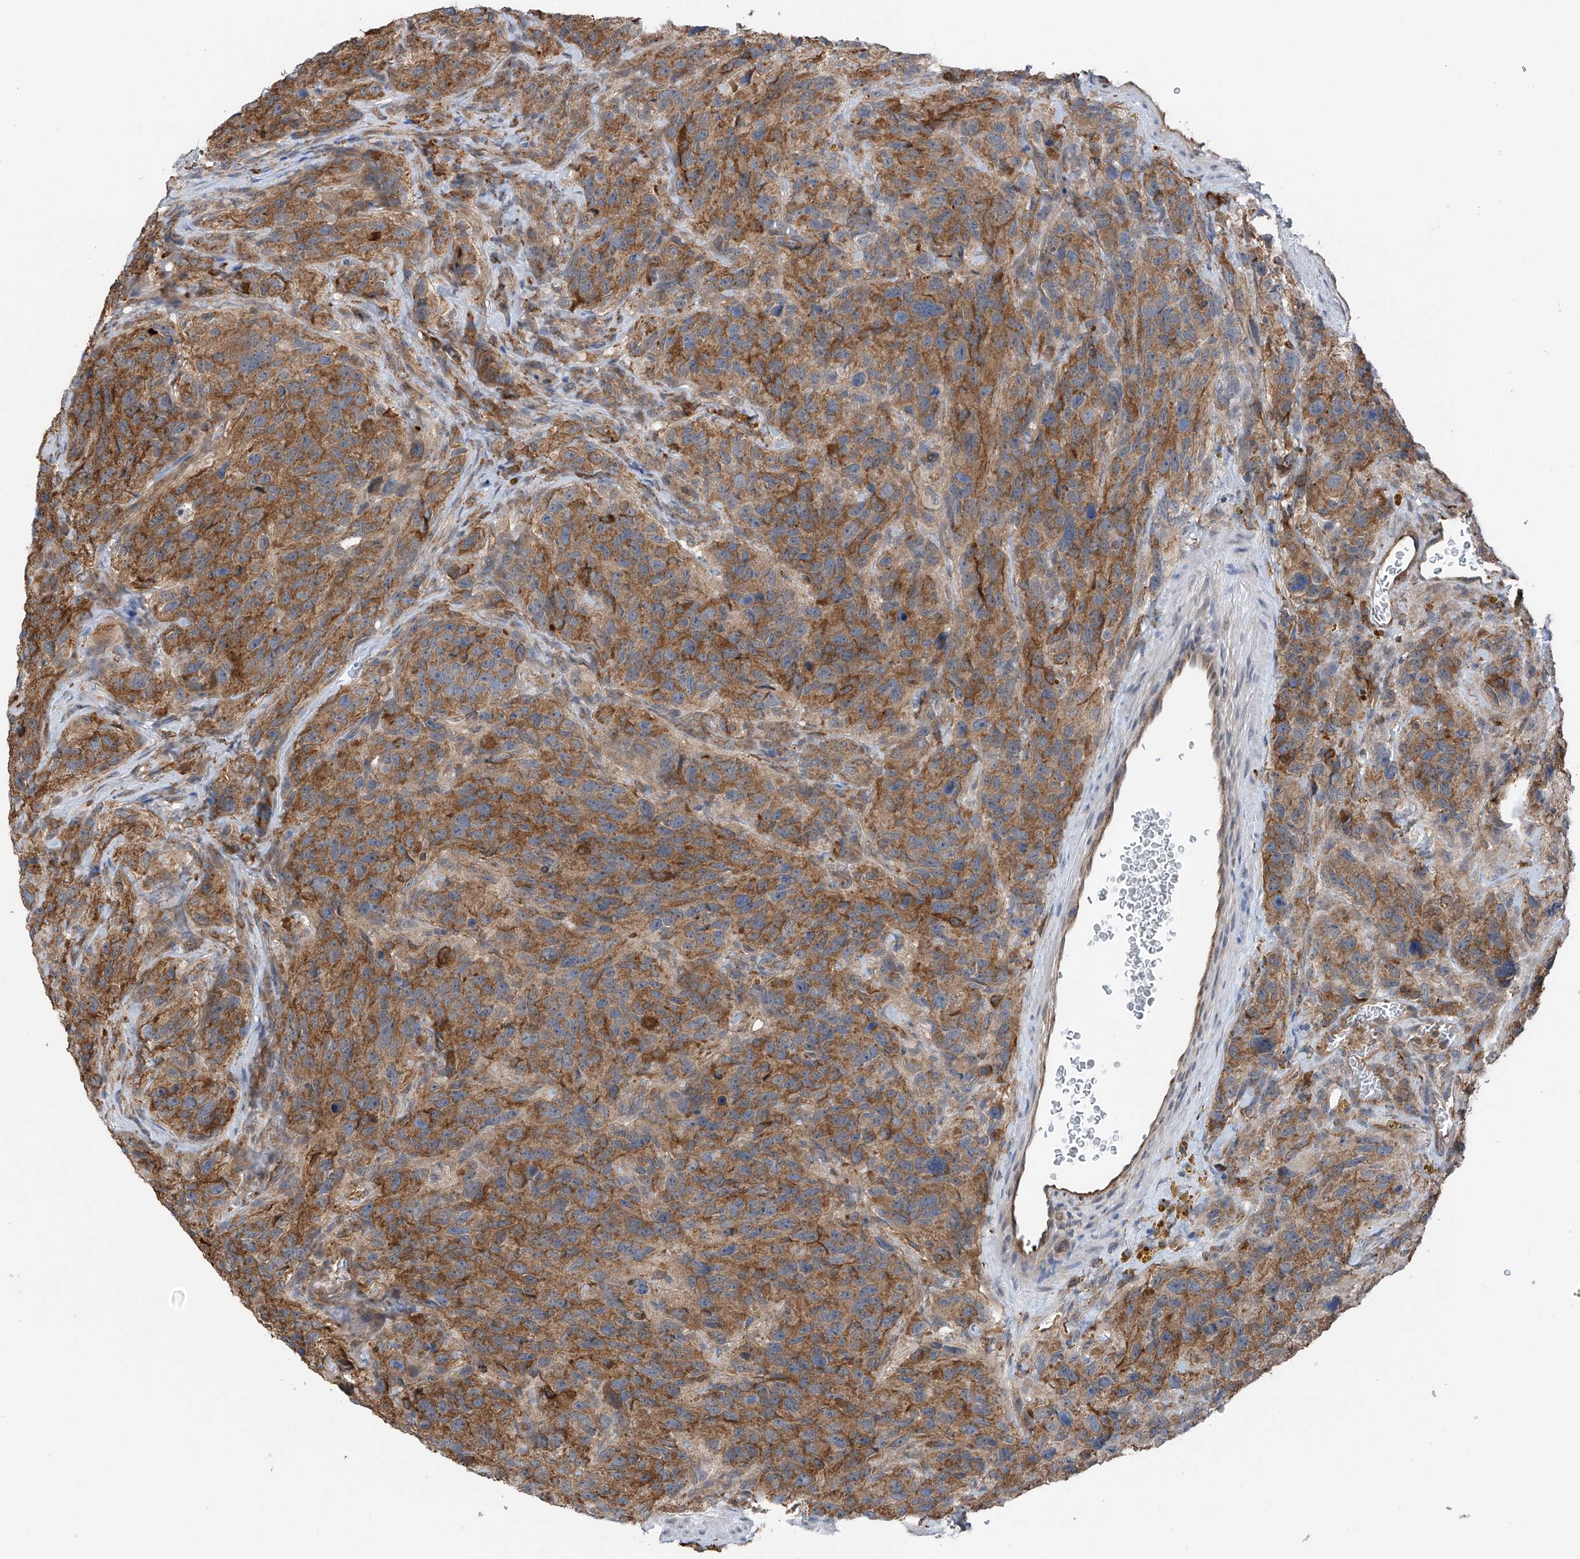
{"staining": {"intensity": "weak", "quantity": ">75%", "location": "cytoplasmic/membranous"}, "tissue": "glioma", "cell_type": "Tumor cells", "image_type": "cancer", "snomed": [{"axis": "morphology", "description": "Glioma, malignant, High grade"}, {"axis": "topography", "description": "Brain"}], "caption": "This micrograph displays high-grade glioma (malignant) stained with immunohistochemistry to label a protein in brown. The cytoplasmic/membranous of tumor cells show weak positivity for the protein. Nuclei are counter-stained blue.", "gene": "ZNF189", "patient": {"sex": "male", "age": 69}}